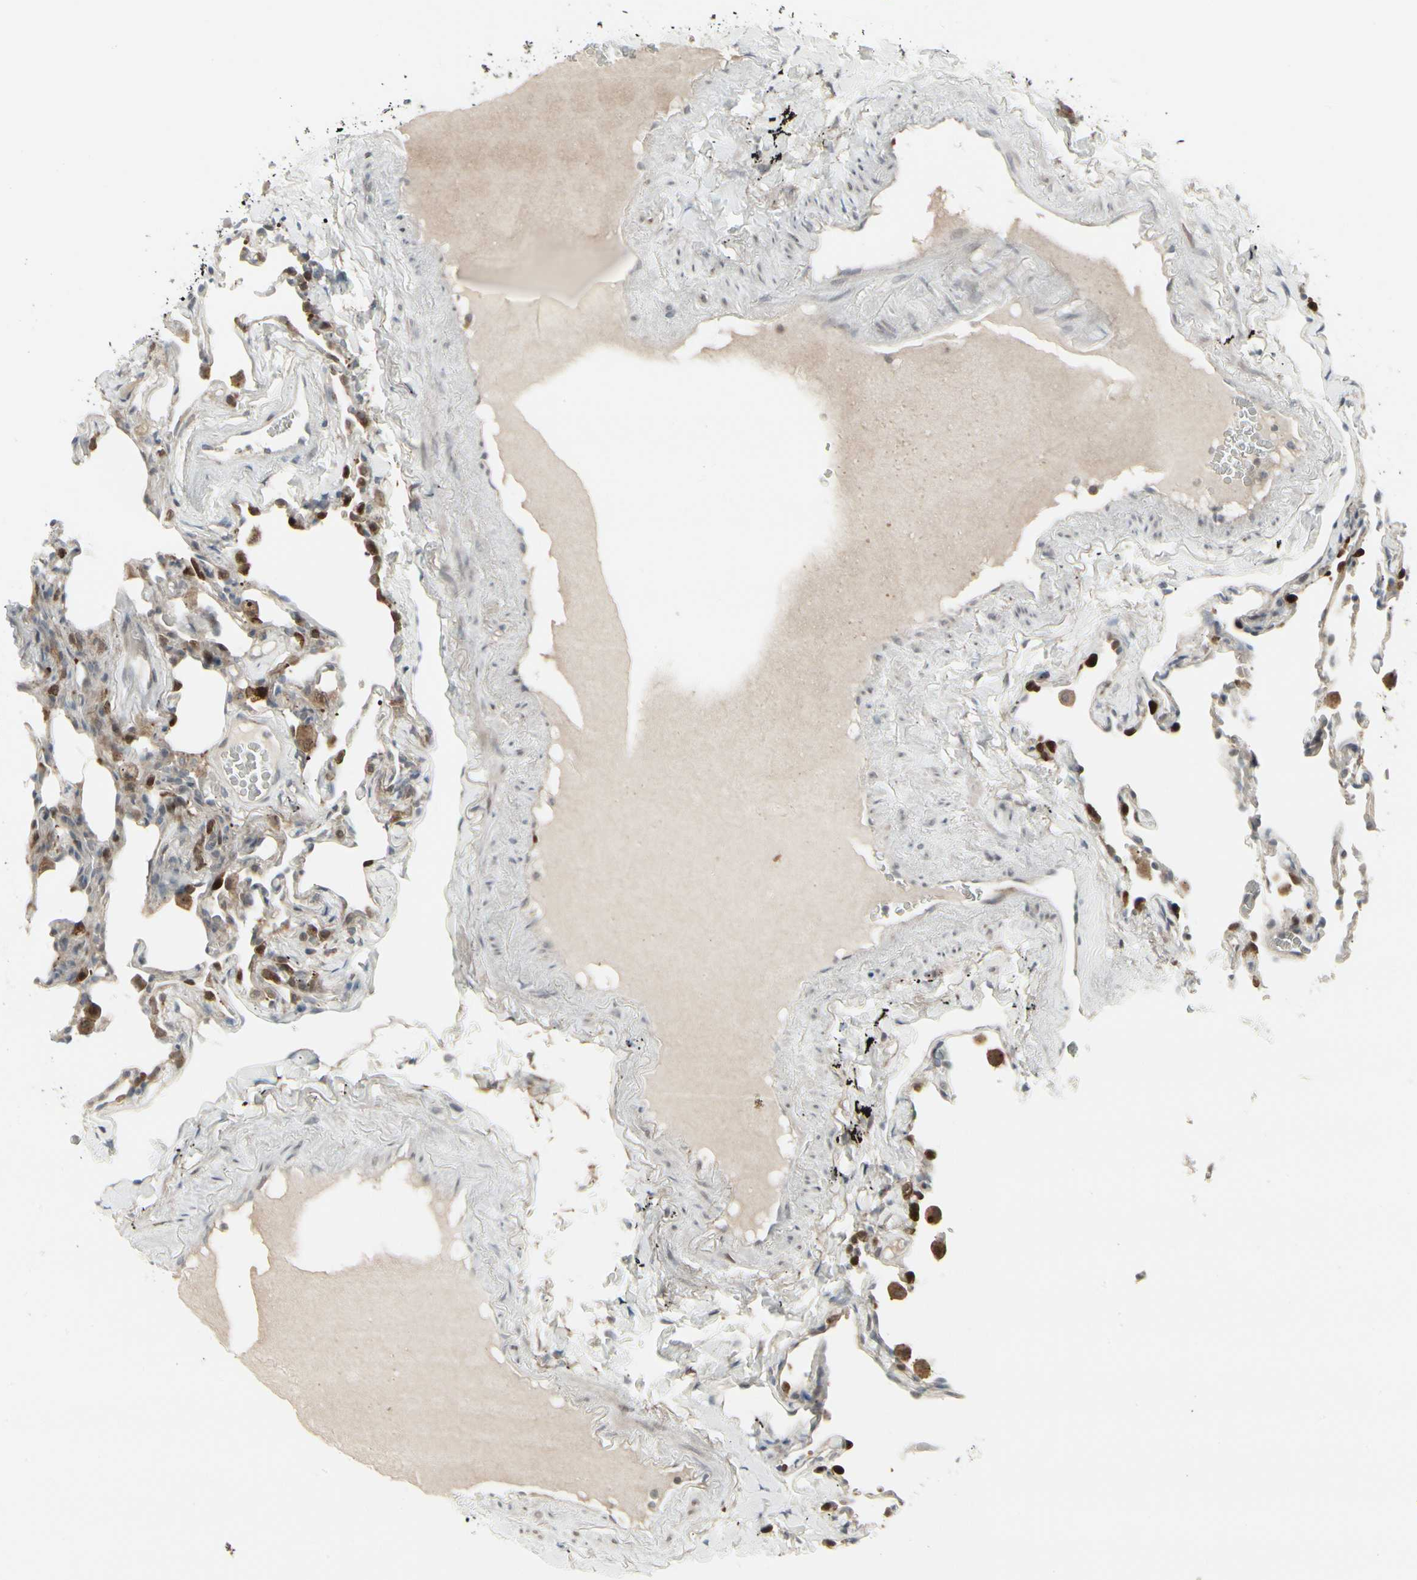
{"staining": {"intensity": "strong", "quantity": "<25%", "location": "cytoplasmic/membranous"}, "tissue": "lung", "cell_type": "Alveolar cells", "image_type": "normal", "snomed": [{"axis": "morphology", "description": "Normal tissue, NOS"}, {"axis": "morphology", "description": "Soft tissue tumor metastatic"}, {"axis": "topography", "description": "Lung"}], "caption": "Immunohistochemistry (DAB (3,3'-diaminobenzidine)) staining of benign lung reveals strong cytoplasmic/membranous protein expression in about <25% of alveolar cells.", "gene": "IGFBP6", "patient": {"sex": "male", "age": 59}}